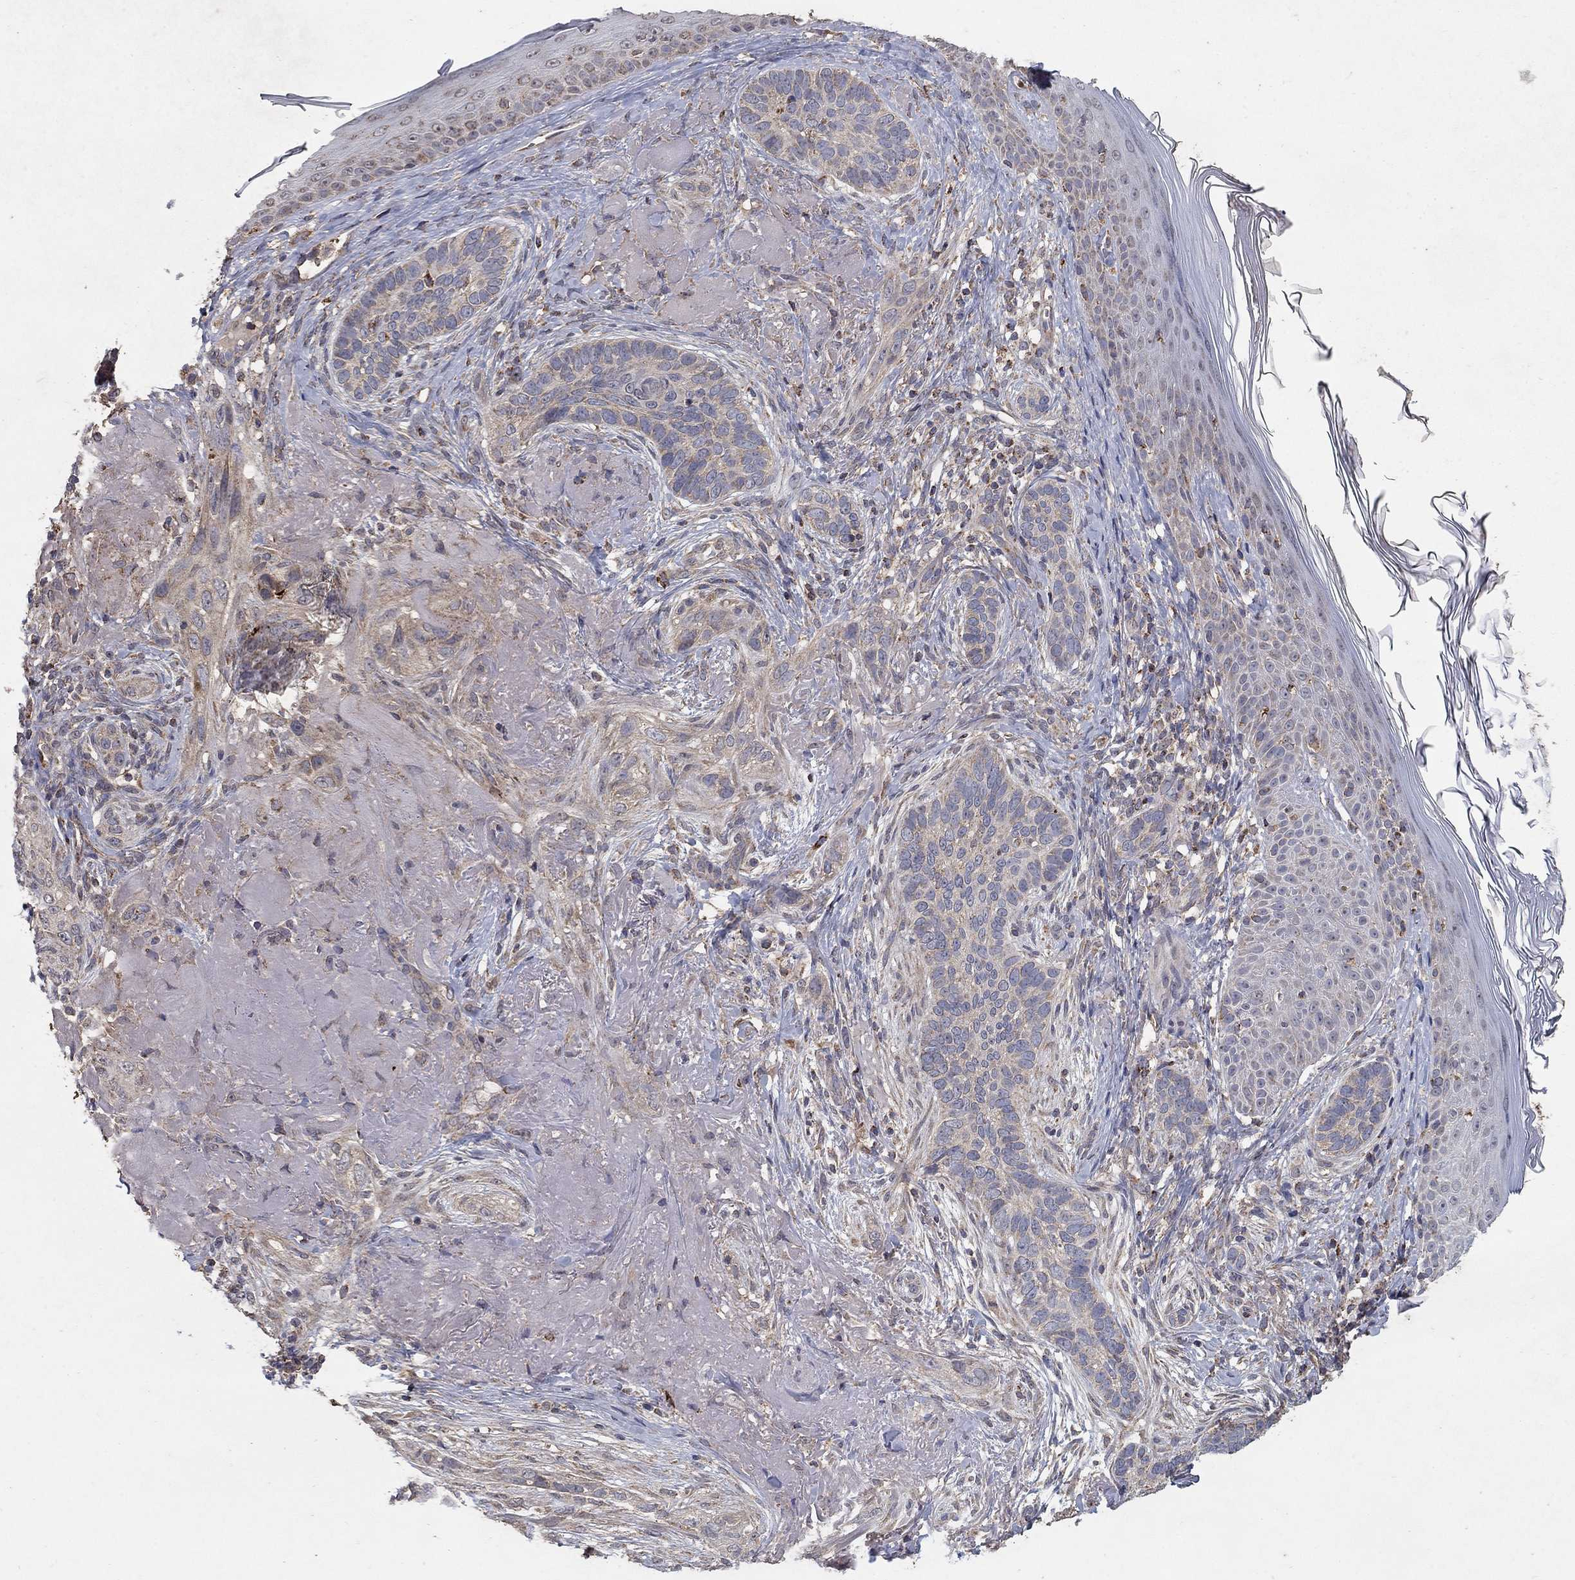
{"staining": {"intensity": "weak", "quantity": ">75%", "location": "cytoplasmic/membranous"}, "tissue": "skin cancer", "cell_type": "Tumor cells", "image_type": "cancer", "snomed": [{"axis": "morphology", "description": "Basal cell carcinoma"}, {"axis": "topography", "description": "Skin"}], "caption": "The photomicrograph demonstrates a brown stain indicating the presence of a protein in the cytoplasmic/membranous of tumor cells in basal cell carcinoma (skin).", "gene": "GPSM1", "patient": {"sex": "male", "age": 91}}